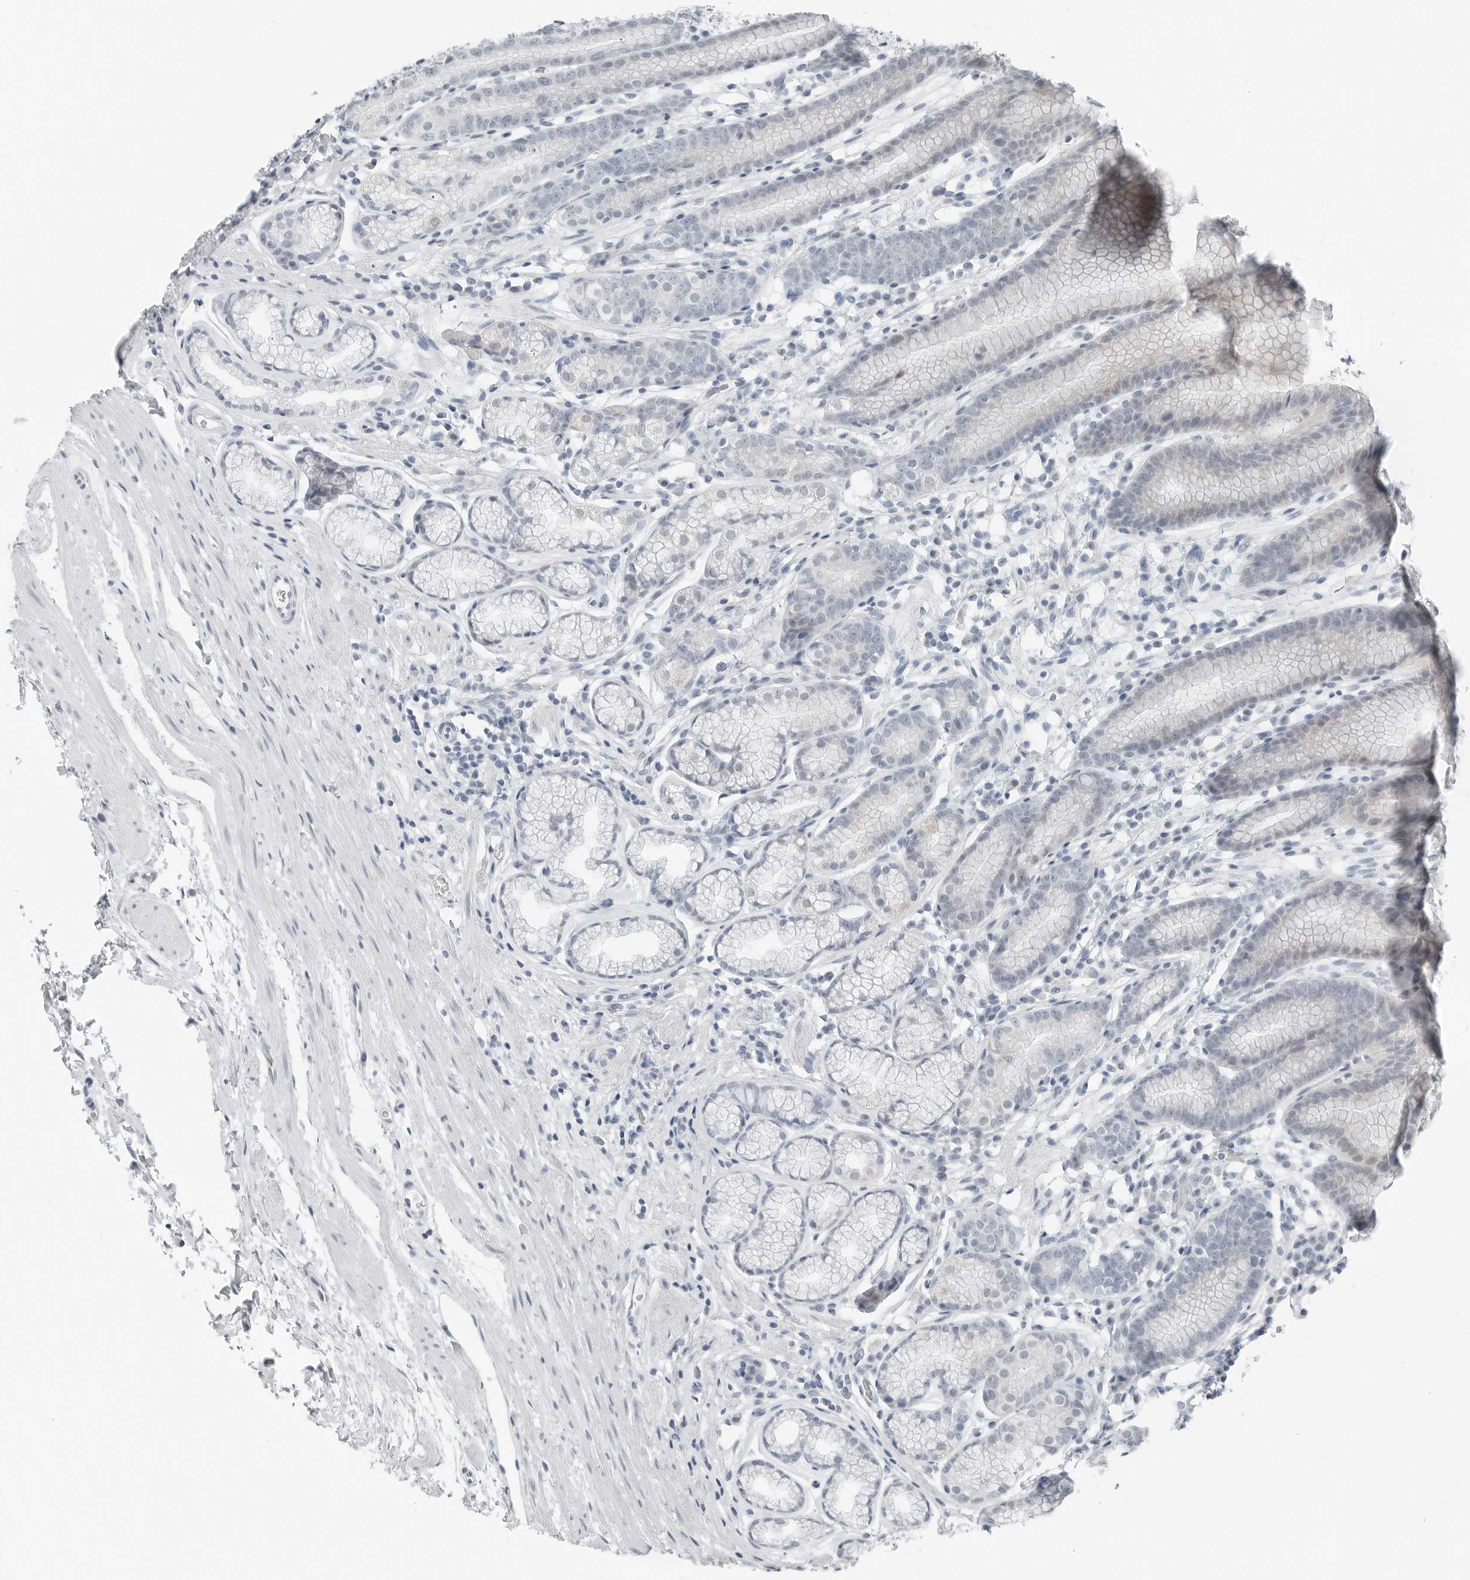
{"staining": {"intensity": "weak", "quantity": "<25%", "location": "cytoplasmic/membranous"}, "tissue": "stomach", "cell_type": "Glandular cells", "image_type": "normal", "snomed": [{"axis": "morphology", "description": "Normal tissue, NOS"}, {"axis": "topography", "description": "Stomach"}], "caption": "A high-resolution photomicrograph shows immunohistochemistry staining of unremarkable stomach, which demonstrates no significant positivity in glandular cells. Nuclei are stained in blue.", "gene": "XIRP1", "patient": {"sex": "male", "age": 42}}